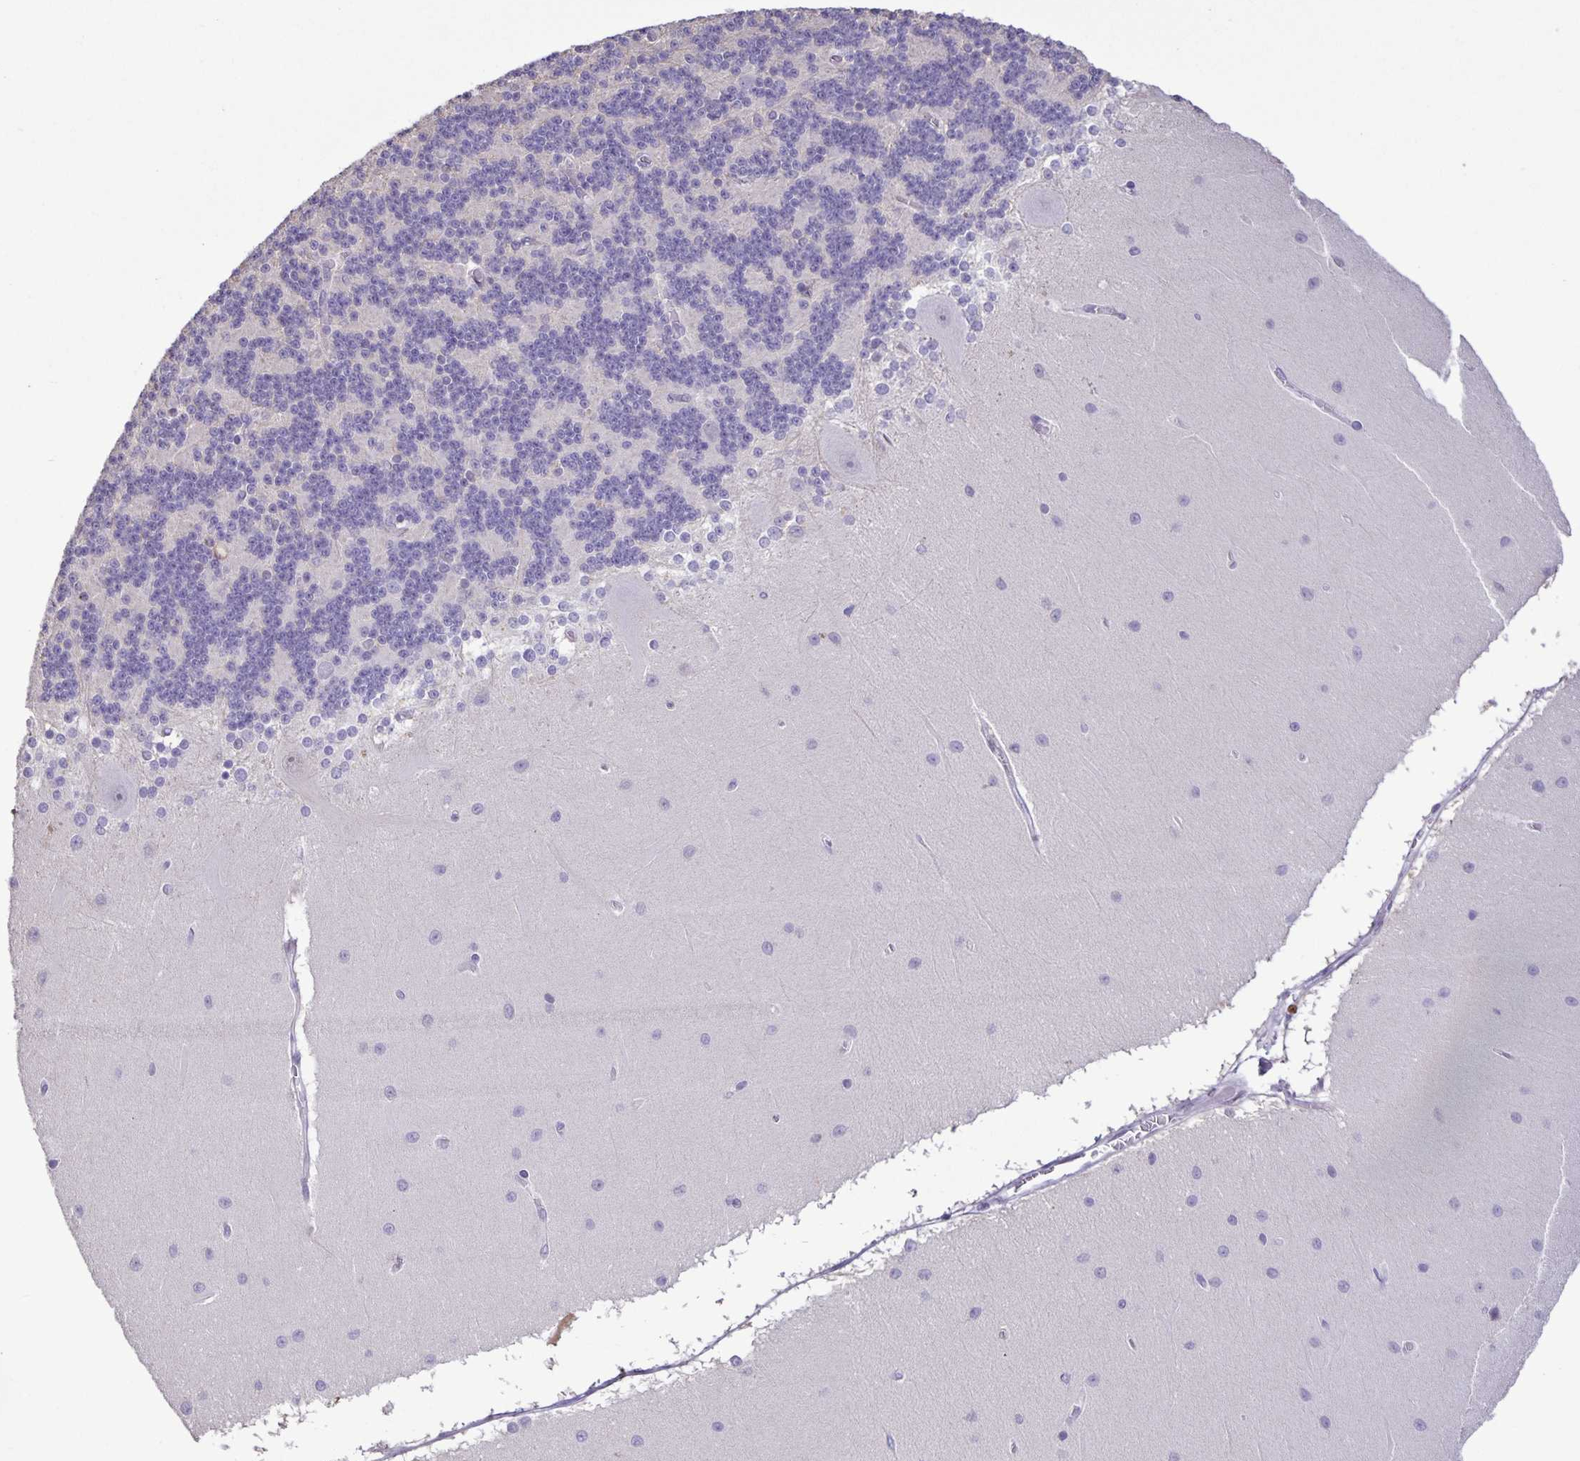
{"staining": {"intensity": "negative", "quantity": "none", "location": "none"}, "tissue": "cerebellum", "cell_type": "Cells in granular layer", "image_type": "normal", "snomed": [{"axis": "morphology", "description": "Normal tissue, NOS"}, {"axis": "topography", "description": "Cerebellum"}], "caption": "High power microscopy micrograph of an immunohistochemistry micrograph of benign cerebellum, revealing no significant expression in cells in granular layer.", "gene": "ONECUT2", "patient": {"sex": "female", "age": 54}}